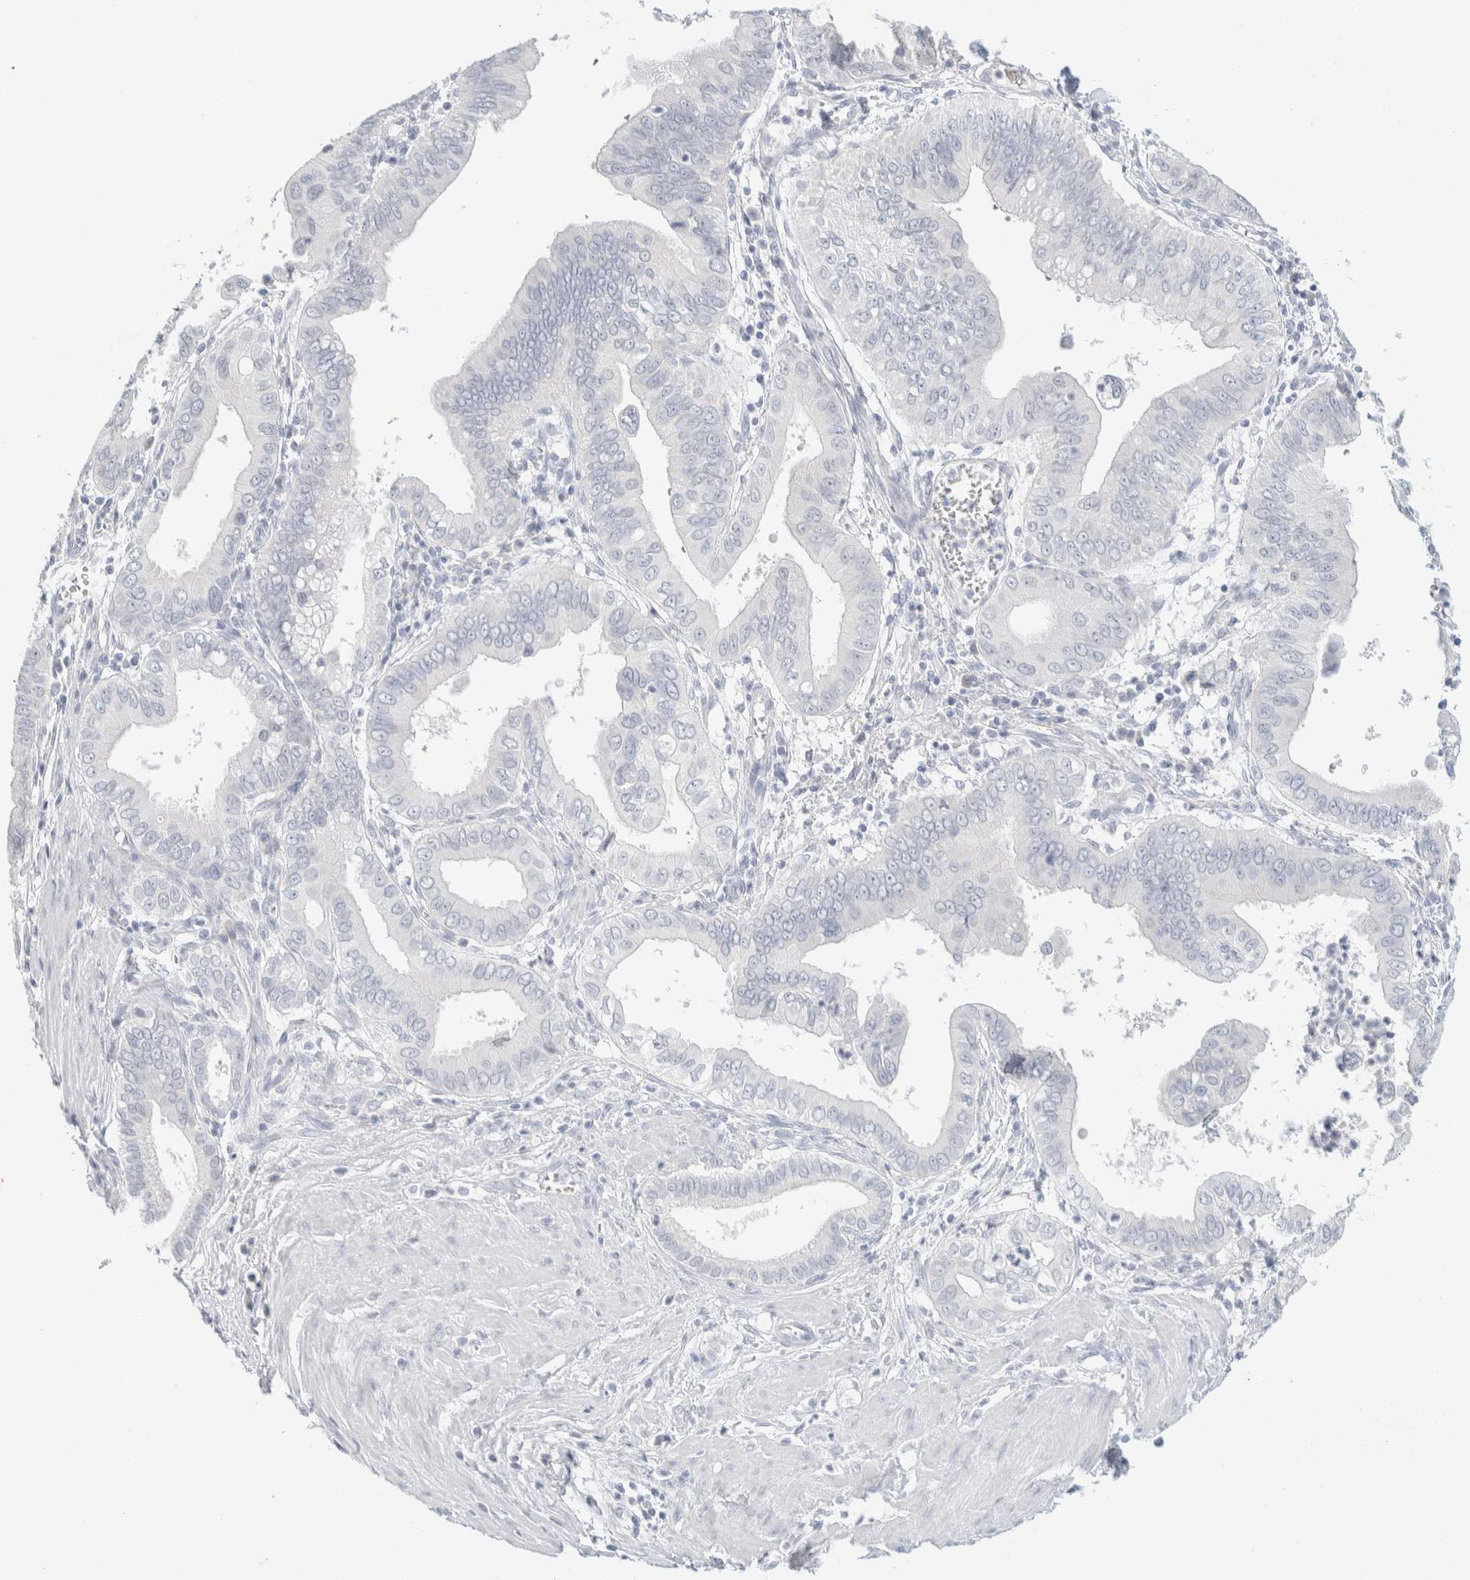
{"staining": {"intensity": "negative", "quantity": "none", "location": "none"}, "tissue": "pancreatic cancer", "cell_type": "Tumor cells", "image_type": "cancer", "snomed": [{"axis": "morphology", "description": "Normal tissue, NOS"}, {"axis": "topography", "description": "Lymph node"}], "caption": "This is a micrograph of immunohistochemistry (IHC) staining of pancreatic cancer, which shows no staining in tumor cells.", "gene": "NEFM", "patient": {"sex": "male", "age": 50}}